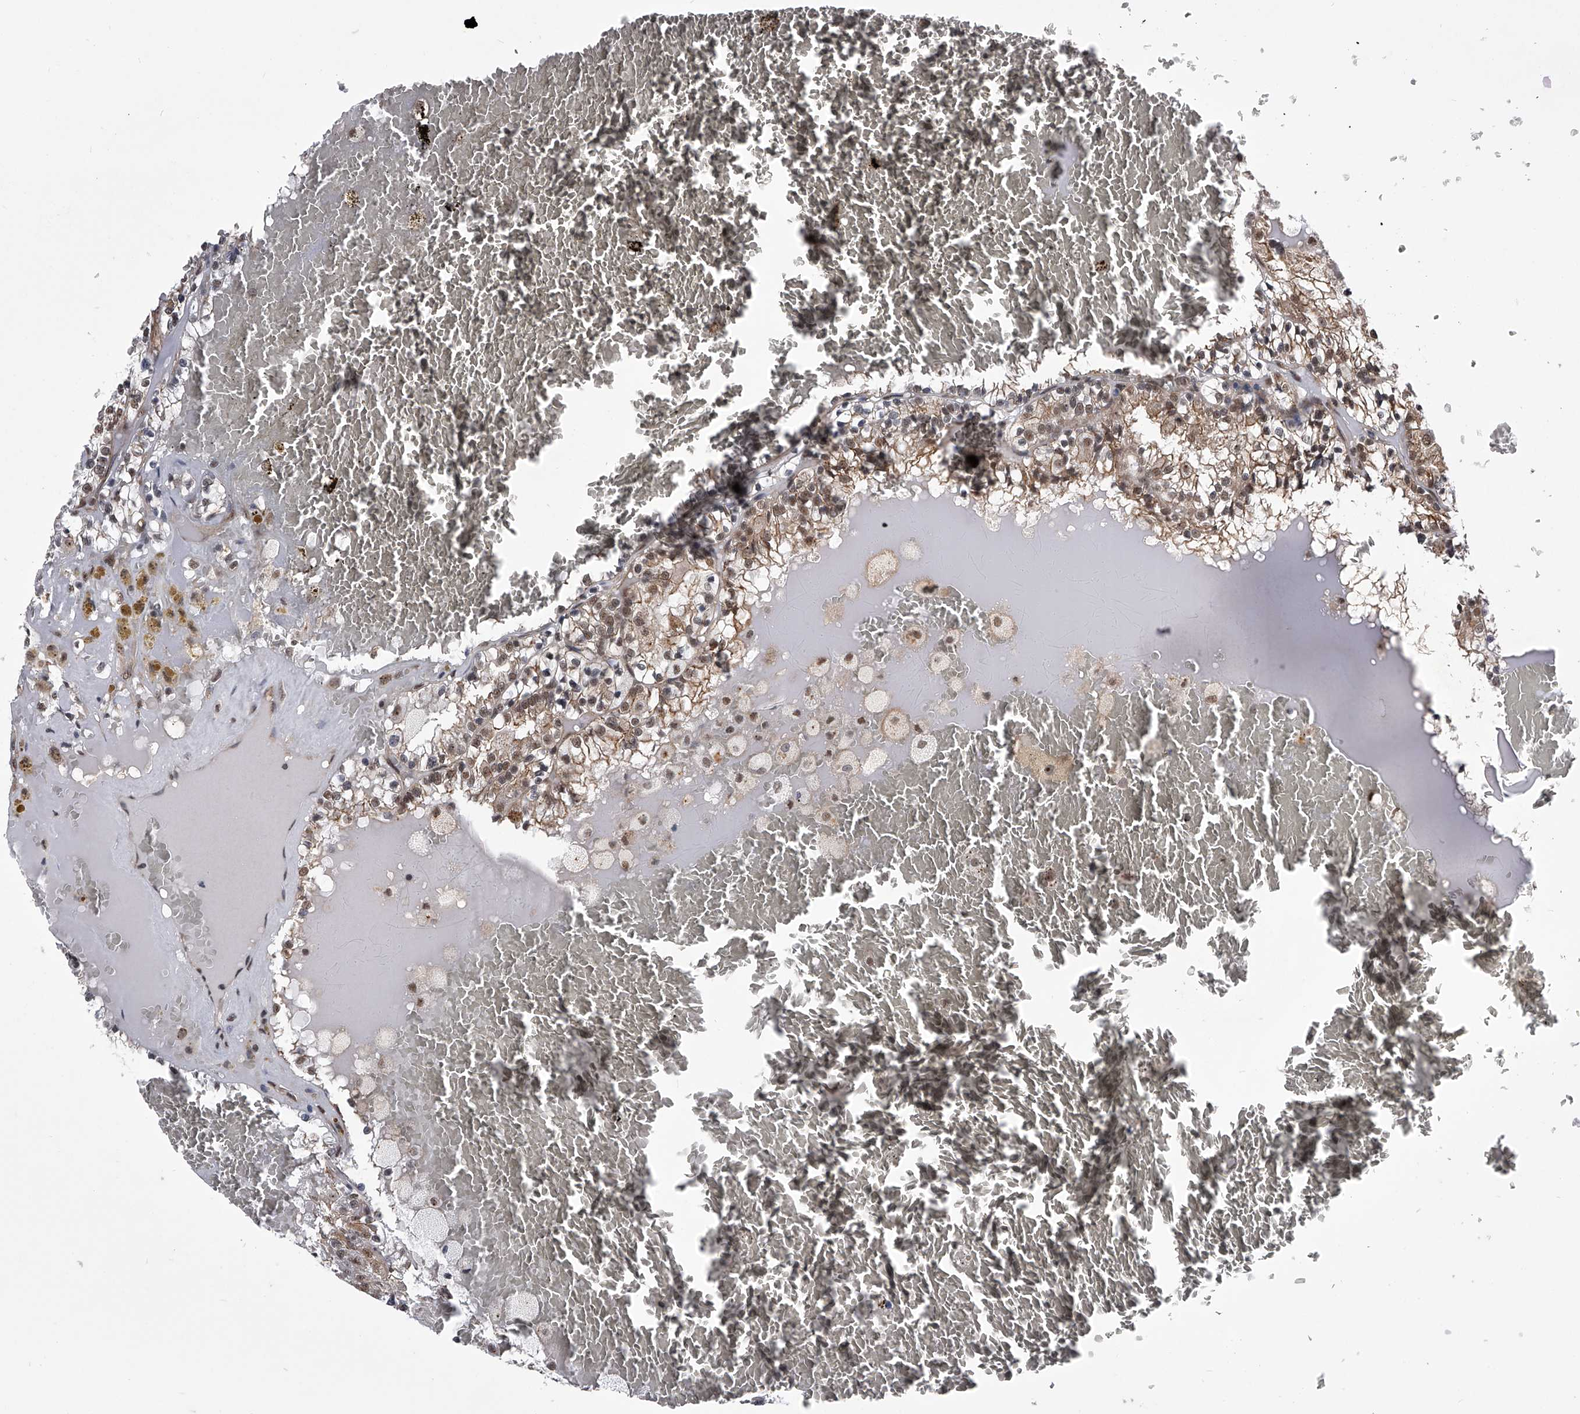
{"staining": {"intensity": "moderate", "quantity": ">75%", "location": "cytoplasmic/membranous,nuclear"}, "tissue": "renal cancer", "cell_type": "Tumor cells", "image_type": "cancer", "snomed": [{"axis": "morphology", "description": "Adenocarcinoma, NOS"}, {"axis": "topography", "description": "Kidney"}], "caption": "Immunohistochemical staining of human renal cancer reveals medium levels of moderate cytoplasmic/membranous and nuclear staining in approximately >75% of tumor cells.", "gene": "ZNF76", "patient": {"sex": "female", "age": 56}}